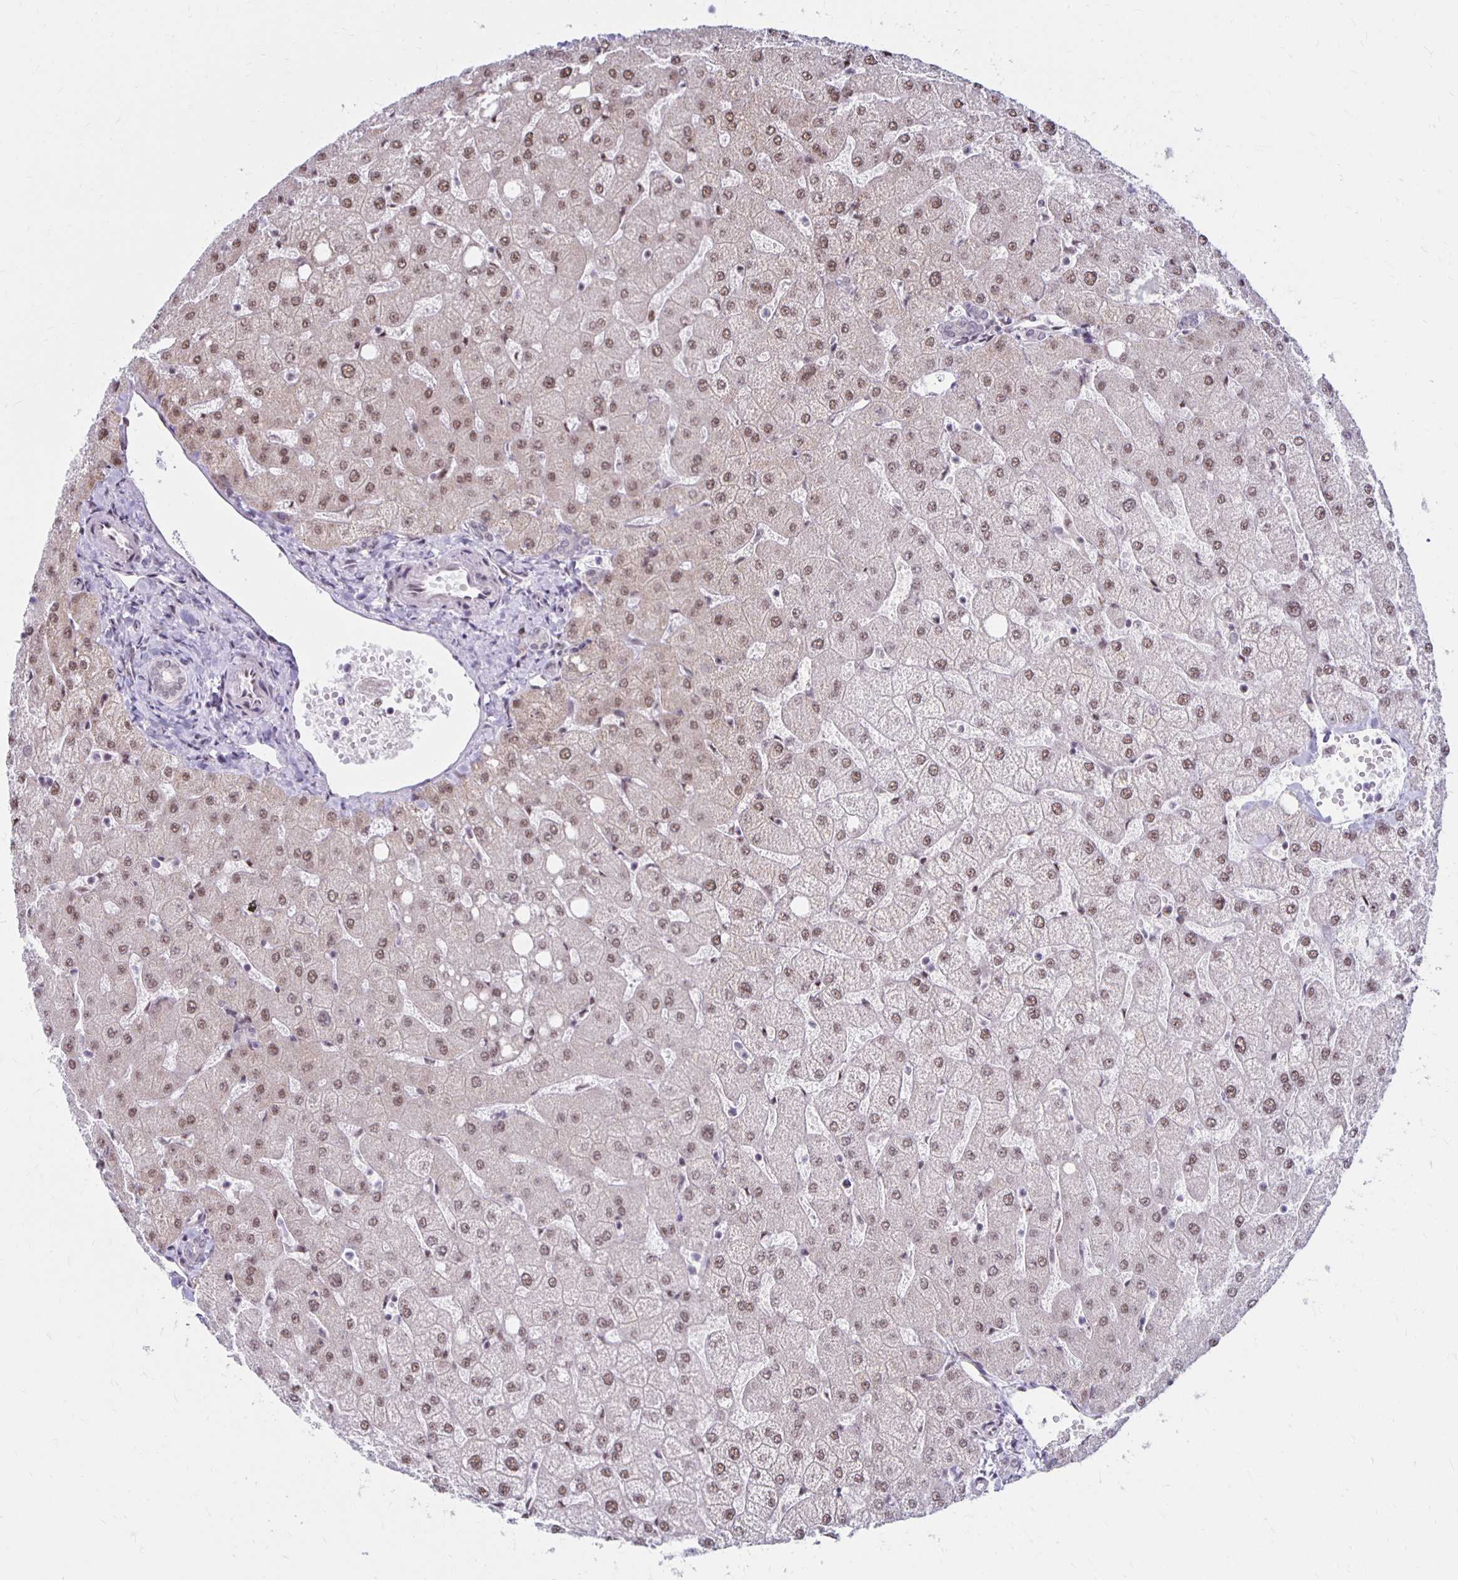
{"staining": {"intensity": "negative", "quantity": "none", "location": "none"}, "tissue": "liver", "cell_type": "Cholangiocytes", "image_type": "normal", "snomed": [{"axis": "morphology", "description": "Normal tissue, NOS"}, {"axis": "topography", "description": "Liver"}], "caption": "The micrograph shows no significant expression in cholangiocytes of liver.", "gene": "DAGLA", "patient": {"sex": "female", "age": 54}}